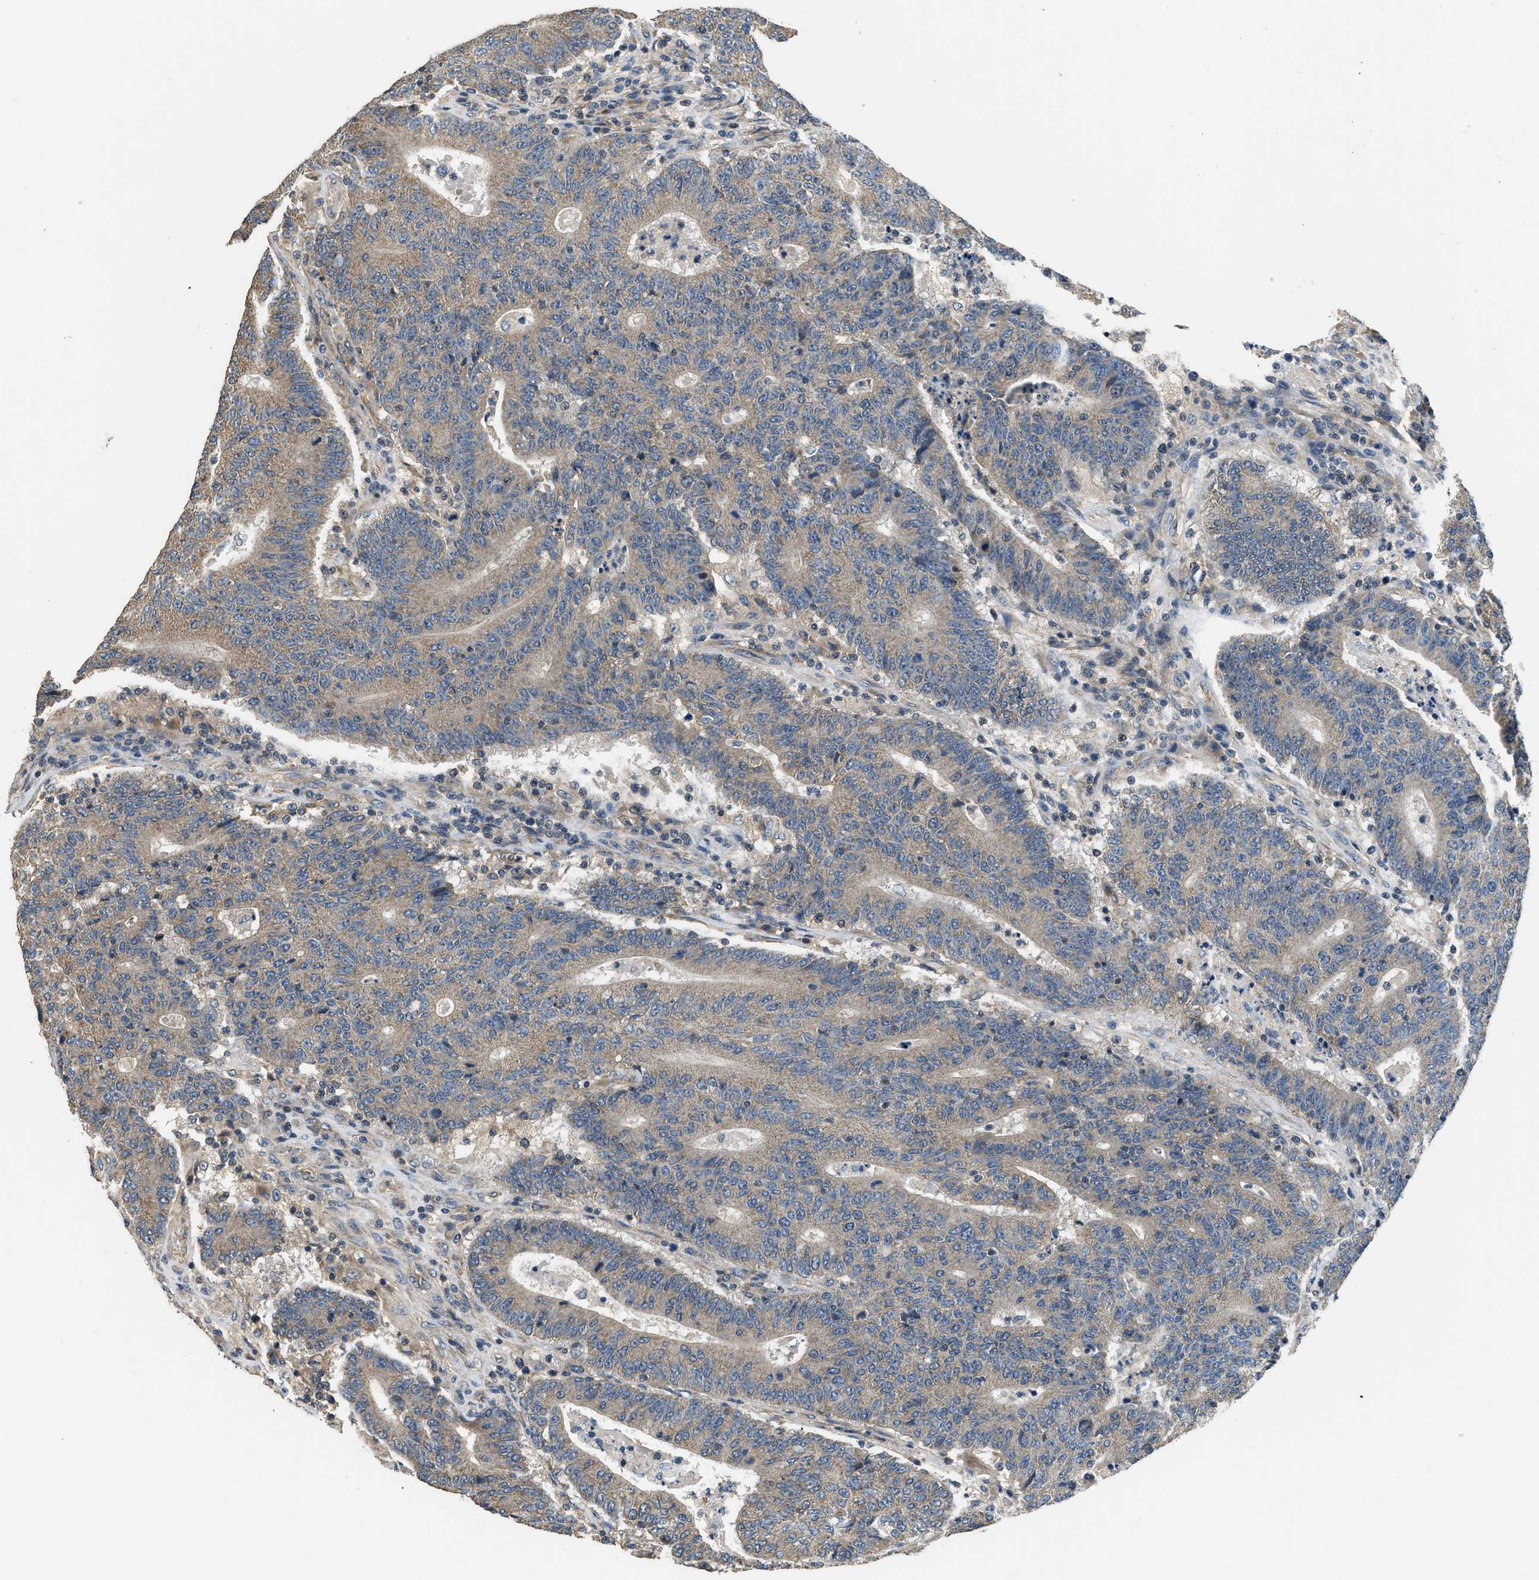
{"staining": {"intensity": "weak", "quantity": ">75%", "location": "cytoplasmic/membranous"}, "tissue": "colorectal cancer", "cell_type": "Tumor cells", "image_type": "cancer", "snomed": [{"axis": "morphology", "description": "Normal tissue, NOS"}, {"axis": "morphology", "description": "Adenocarcinoma, NOS"}, {"axis": "topography", "description": "Colon"}], "caption": "Immunohistochemistry image of human adenocarcinoma (colorectal) stained for a protein (brown), which exhibits low levels of weak cytoplasmic/membranous expression in approximately >75% of tumor cells.", "gene": "SSH2", "patient": {"sex": "female", "age": 75}}